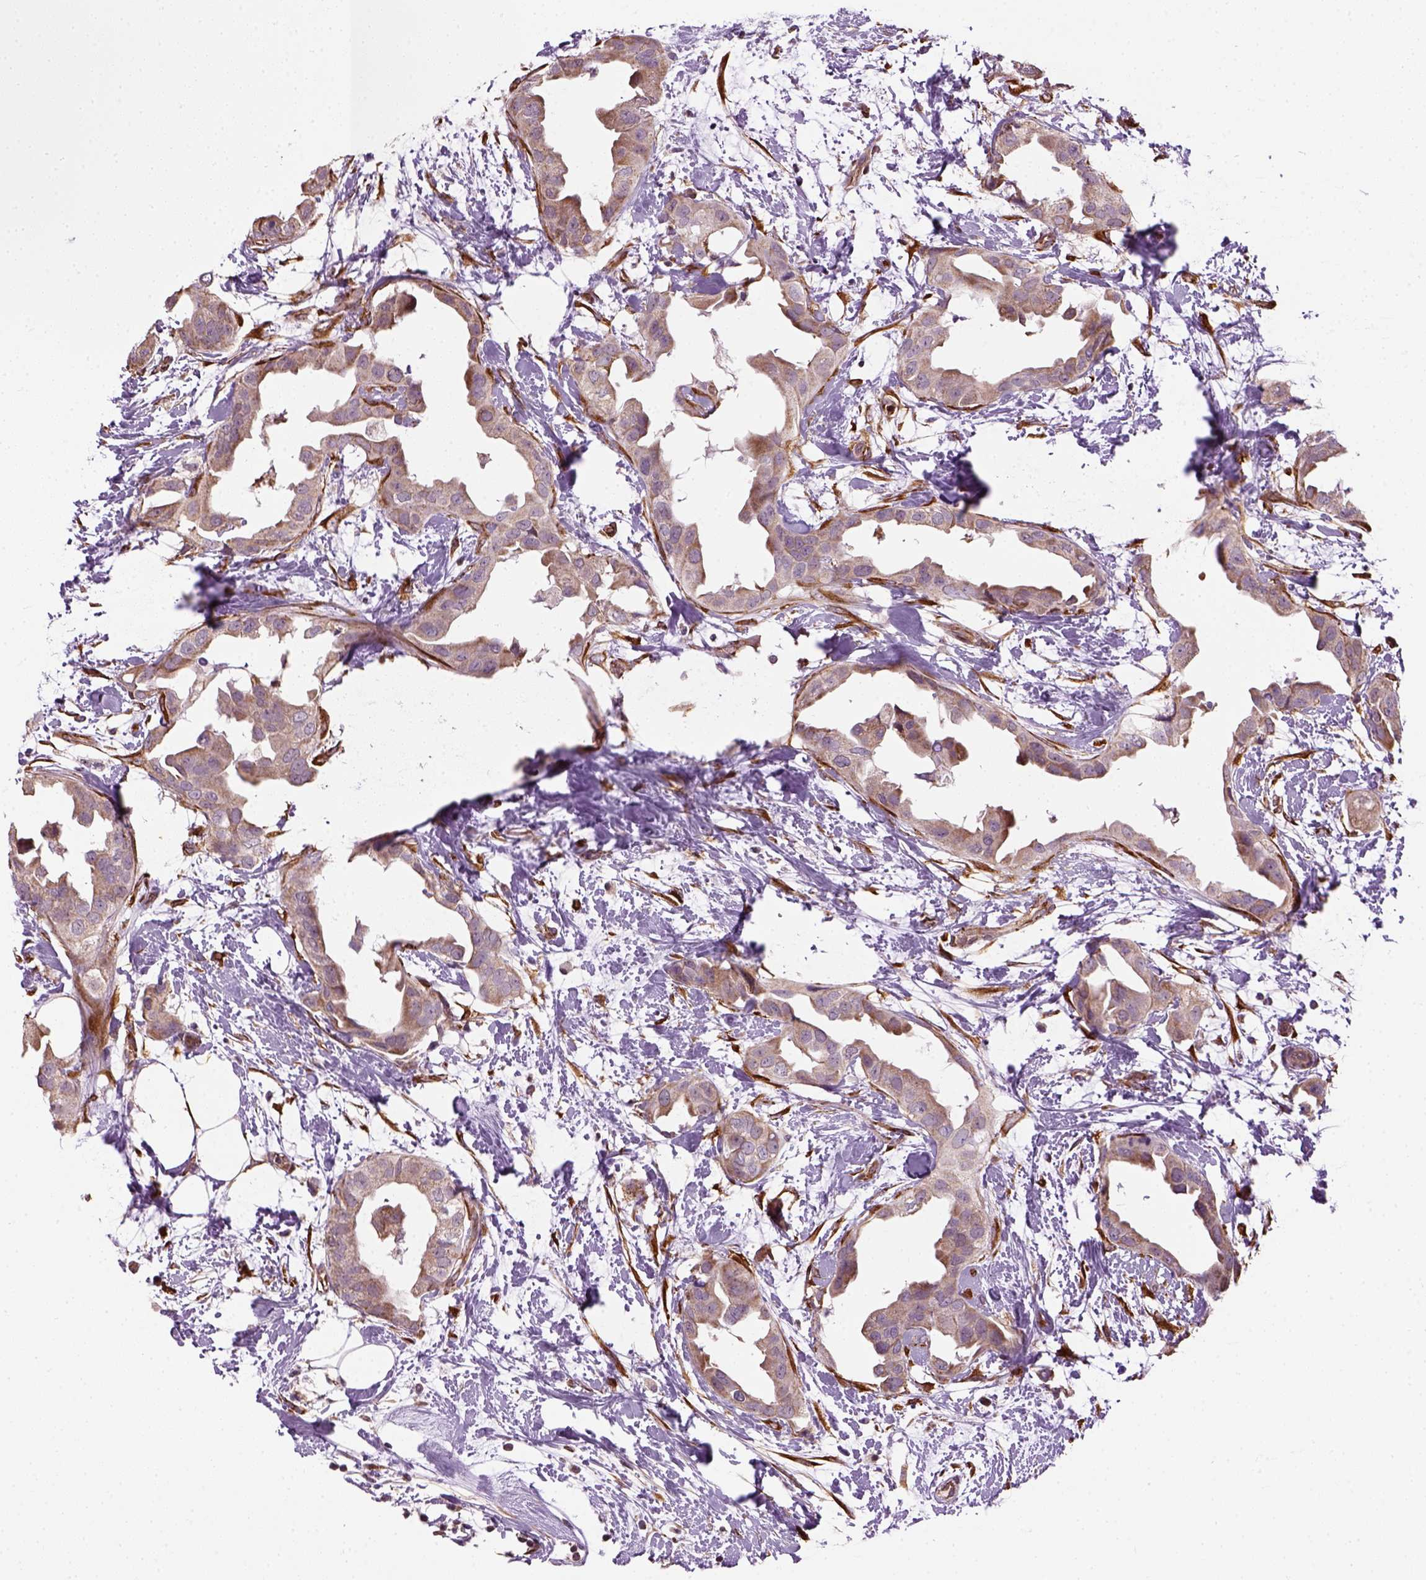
{"staining": {"intensity": "weak", "quantity": ">75%", "location": "cytoplasmic/membranous"}, "tissue": "breast cancer", "cell_type": "Tumor cells", "image_type": "cancer", "snomed": [{"axis": "morphology", "description": "Normal tissue, NOS"}, {"axis": "morphology", "description": "Duct carcinoma"}, {"axis": "topography", "description": "Breast"}], "caption": "Breast cancer (invasive ductal carcinoma) stained with DAB (3,3'-diaminobenzidine) immunohistochemistry reveals low levels of weak cytoplasmic/membranous expression in about >75% of tumor cells.", "gene": "XK", "patient": {"sex": "female", "age": 40}}